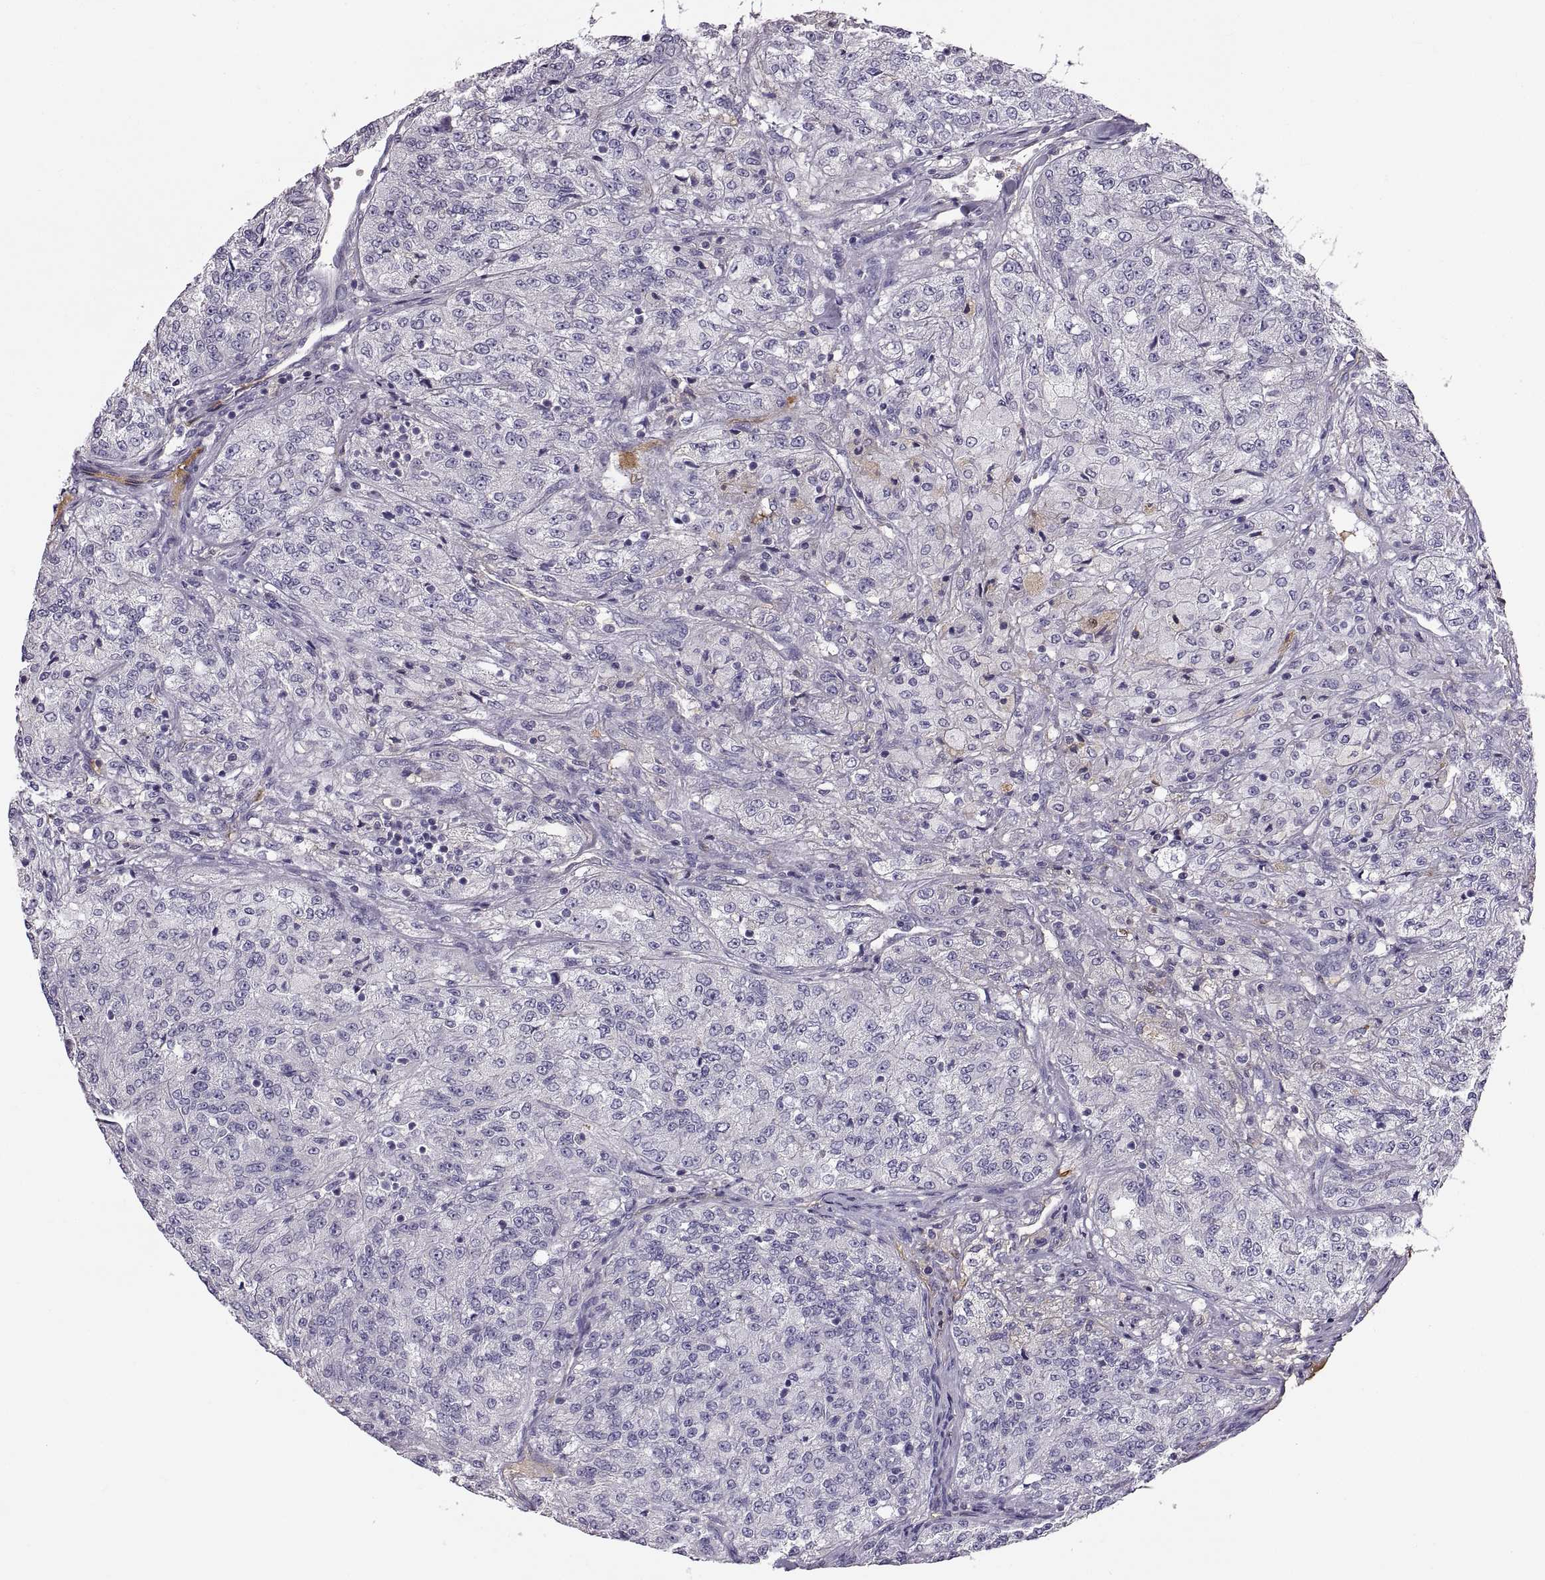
{"staining": {"intensity": "negative", "quantity": "none", "location": "none"}, "tissue": "renal cancer", "cell_type": "Tumor cells", "image_type": "cancer", "snomed": [{"axis": "morphology", "description": "Adenocarcinoma, NOS"}, {"axis": "topography", "description": "Kidney"}], "caption": "This is an immunohistochemistry photomicrograph of human renal adenocarcinoma. There is no expression in tumor cells.", "gene": "ADAM32", "patient": {"sex": "female", "age": 63}}